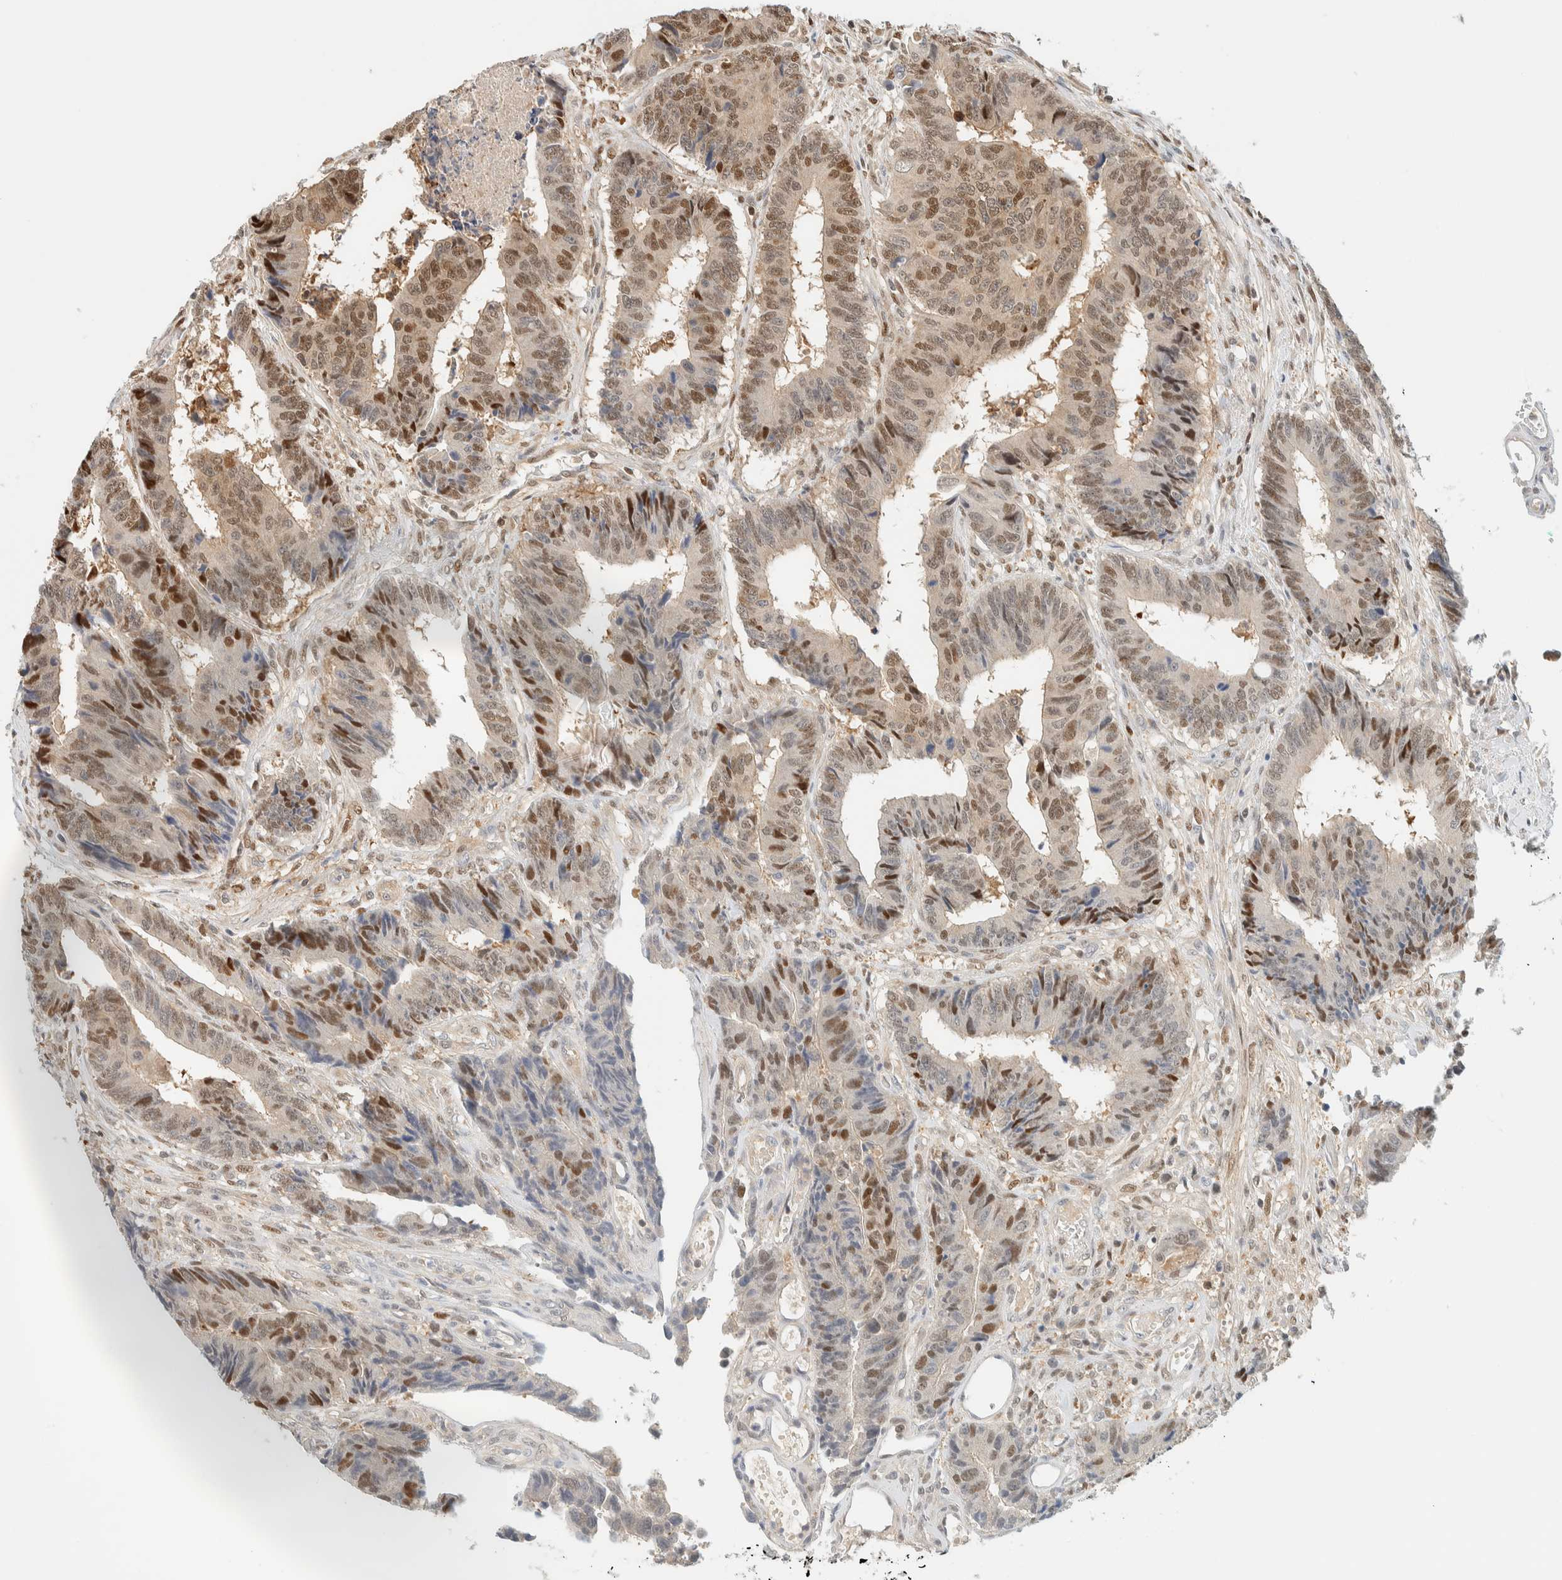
{"staining": {"intensity": "strong", "quantity": ">75%", "location": "nuclear"}, "tissue": "colorectal cancer", "cell_type": "Tumor cells", "image_type": "cancer", "snomed": [{"axis": "morphology", "description": "Adenocarcinoma, NOS"}, {"axis": "topography", "description": "Rectum"}], "caption": "Protein staining of colorectal cancer tissue displays strong nuclear staining in approximately >75% of tumor cells.", "gene": "ZBTB37", "patient": {"sex": "male", "age": 84}}